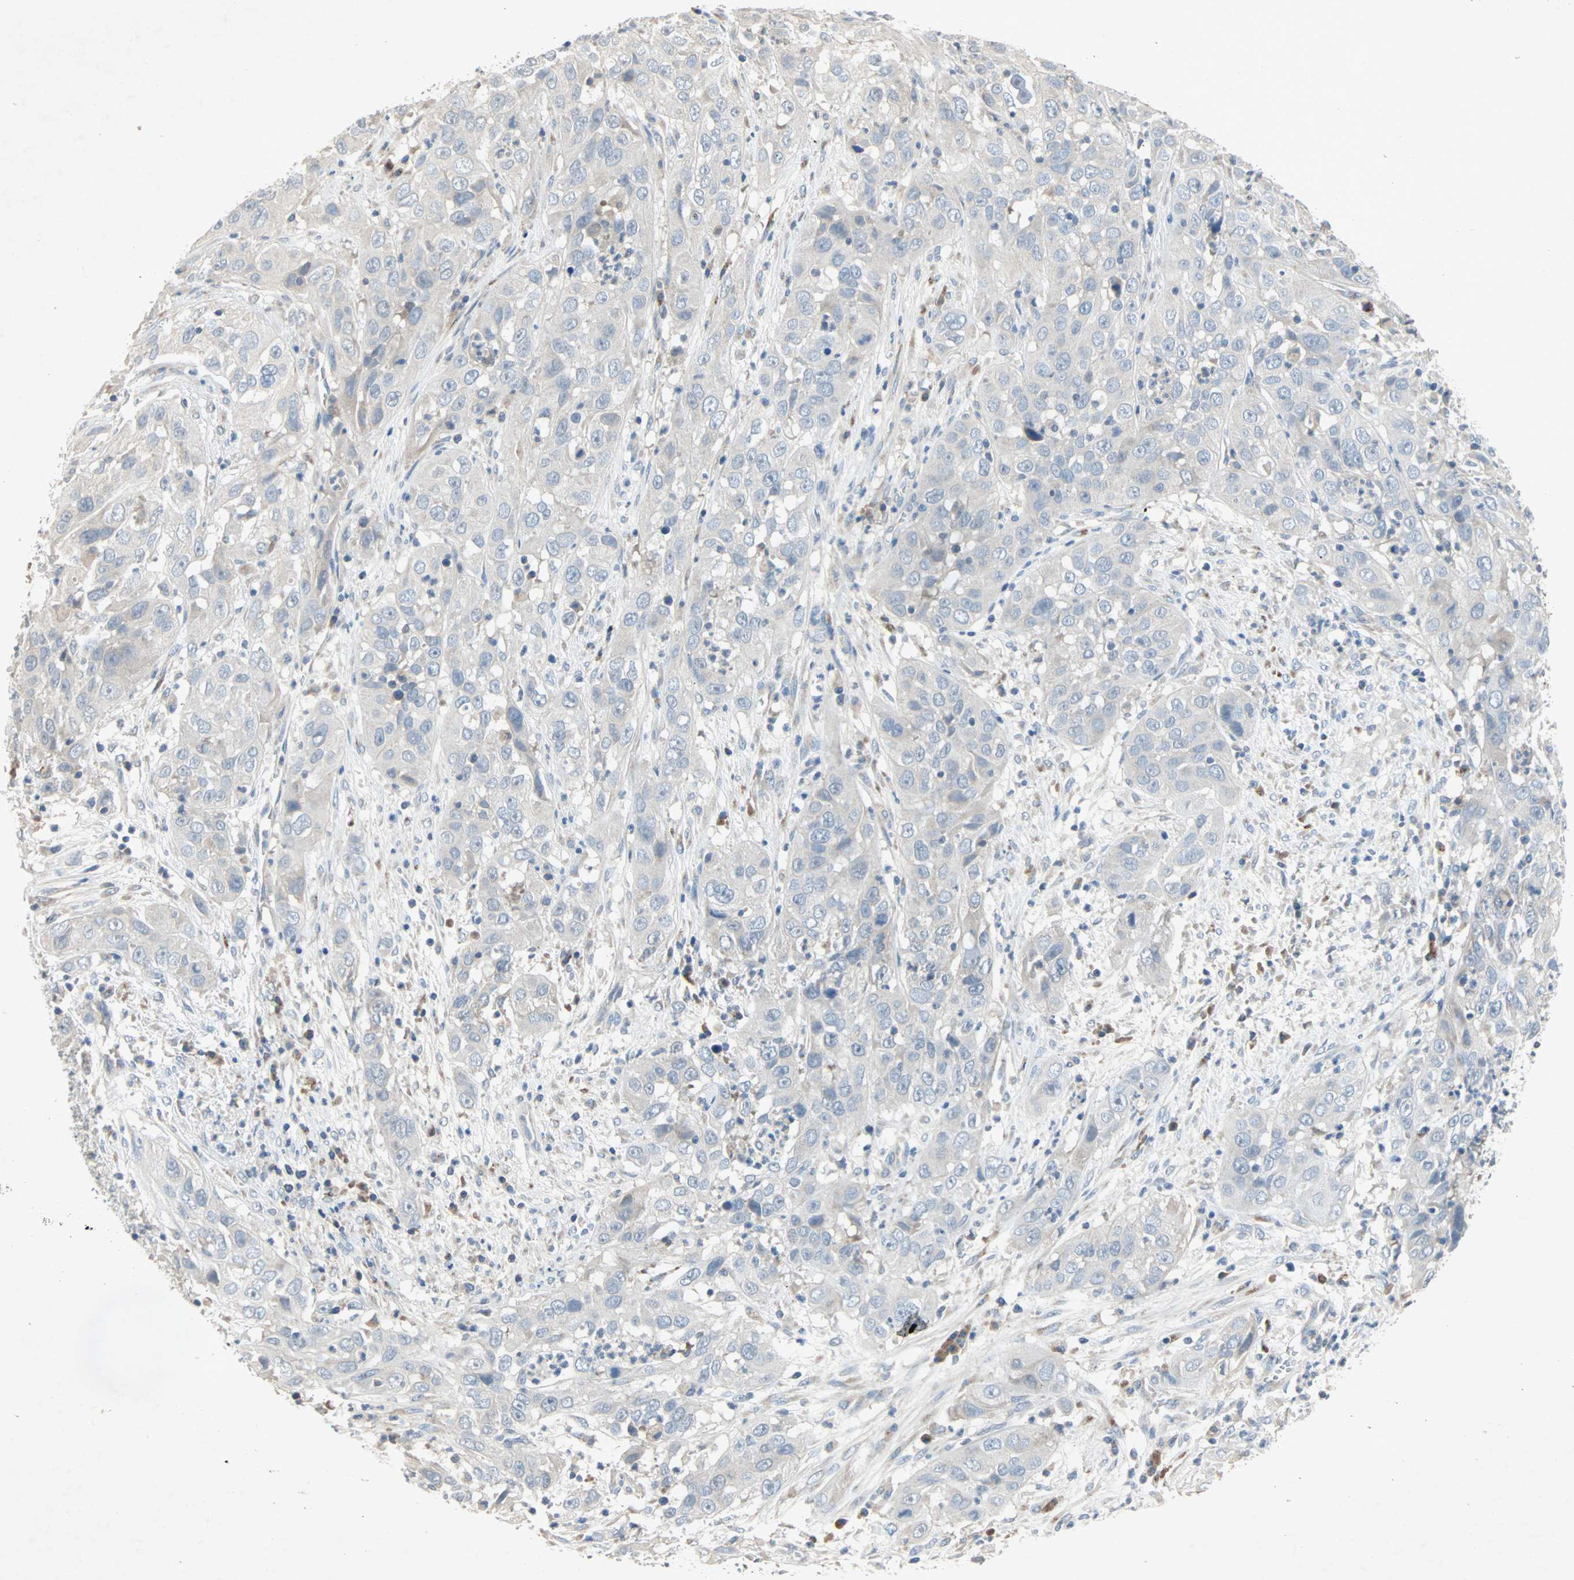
{"staining": {"intensity": "negative", "quantity": "none", "location": "none"}, "tissue": "cervical cancer", "cell_type": "Tumor cells", "image_type": "cancer", "snomed": [{"axis": "morphology", "description": "Squamous cell carcinoma, NOS"}, {"axis": "topography", "description": "Cervix"}], "caption": "Immunohistochemical staining of cervical squamous cell carcinoma reveals no significant staining in tumor cells.", "gene": "XYLT1", "patient": {"sex": "female", "age": 32}}